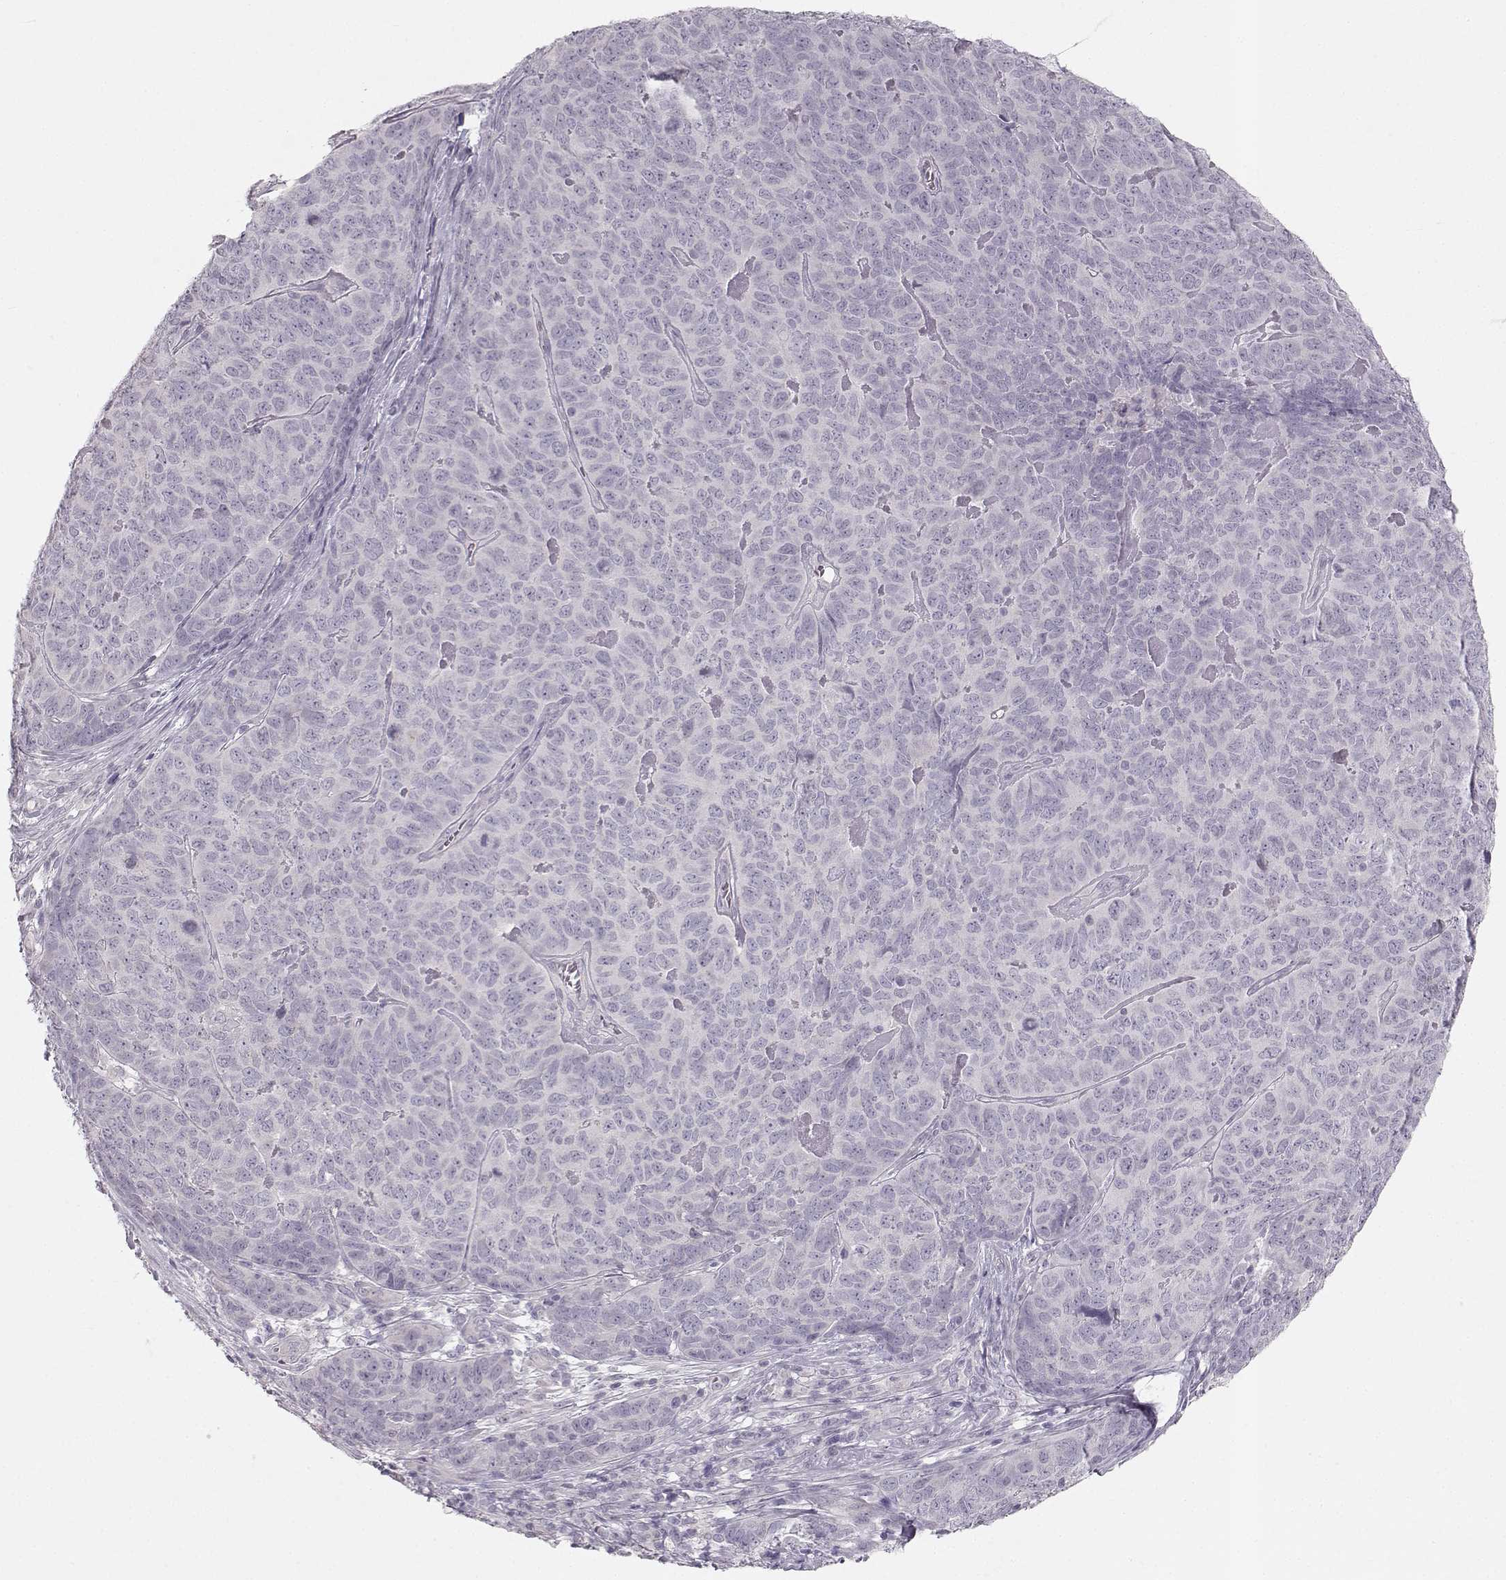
{"staining": {"intensity": "negative", "quantity": "none", "location": "none"}, "tissue": "skin cancer", "cell_type": "Tumor cells", "image_type": "cancer", "snomed": [{"axis": "morphology", "description": "Squamous cell carcinoma, NOS"}, {"axis": "topography", "description": "Skin"}, {"axis": "topography", "description": "Anal"}], "caption": "Skin squamous cell carcinoma stained for a protein using IHC exhibits no positivity tumor cells.", "gene": "OIP5", "patient": {"sex": "female", "age": 51}}